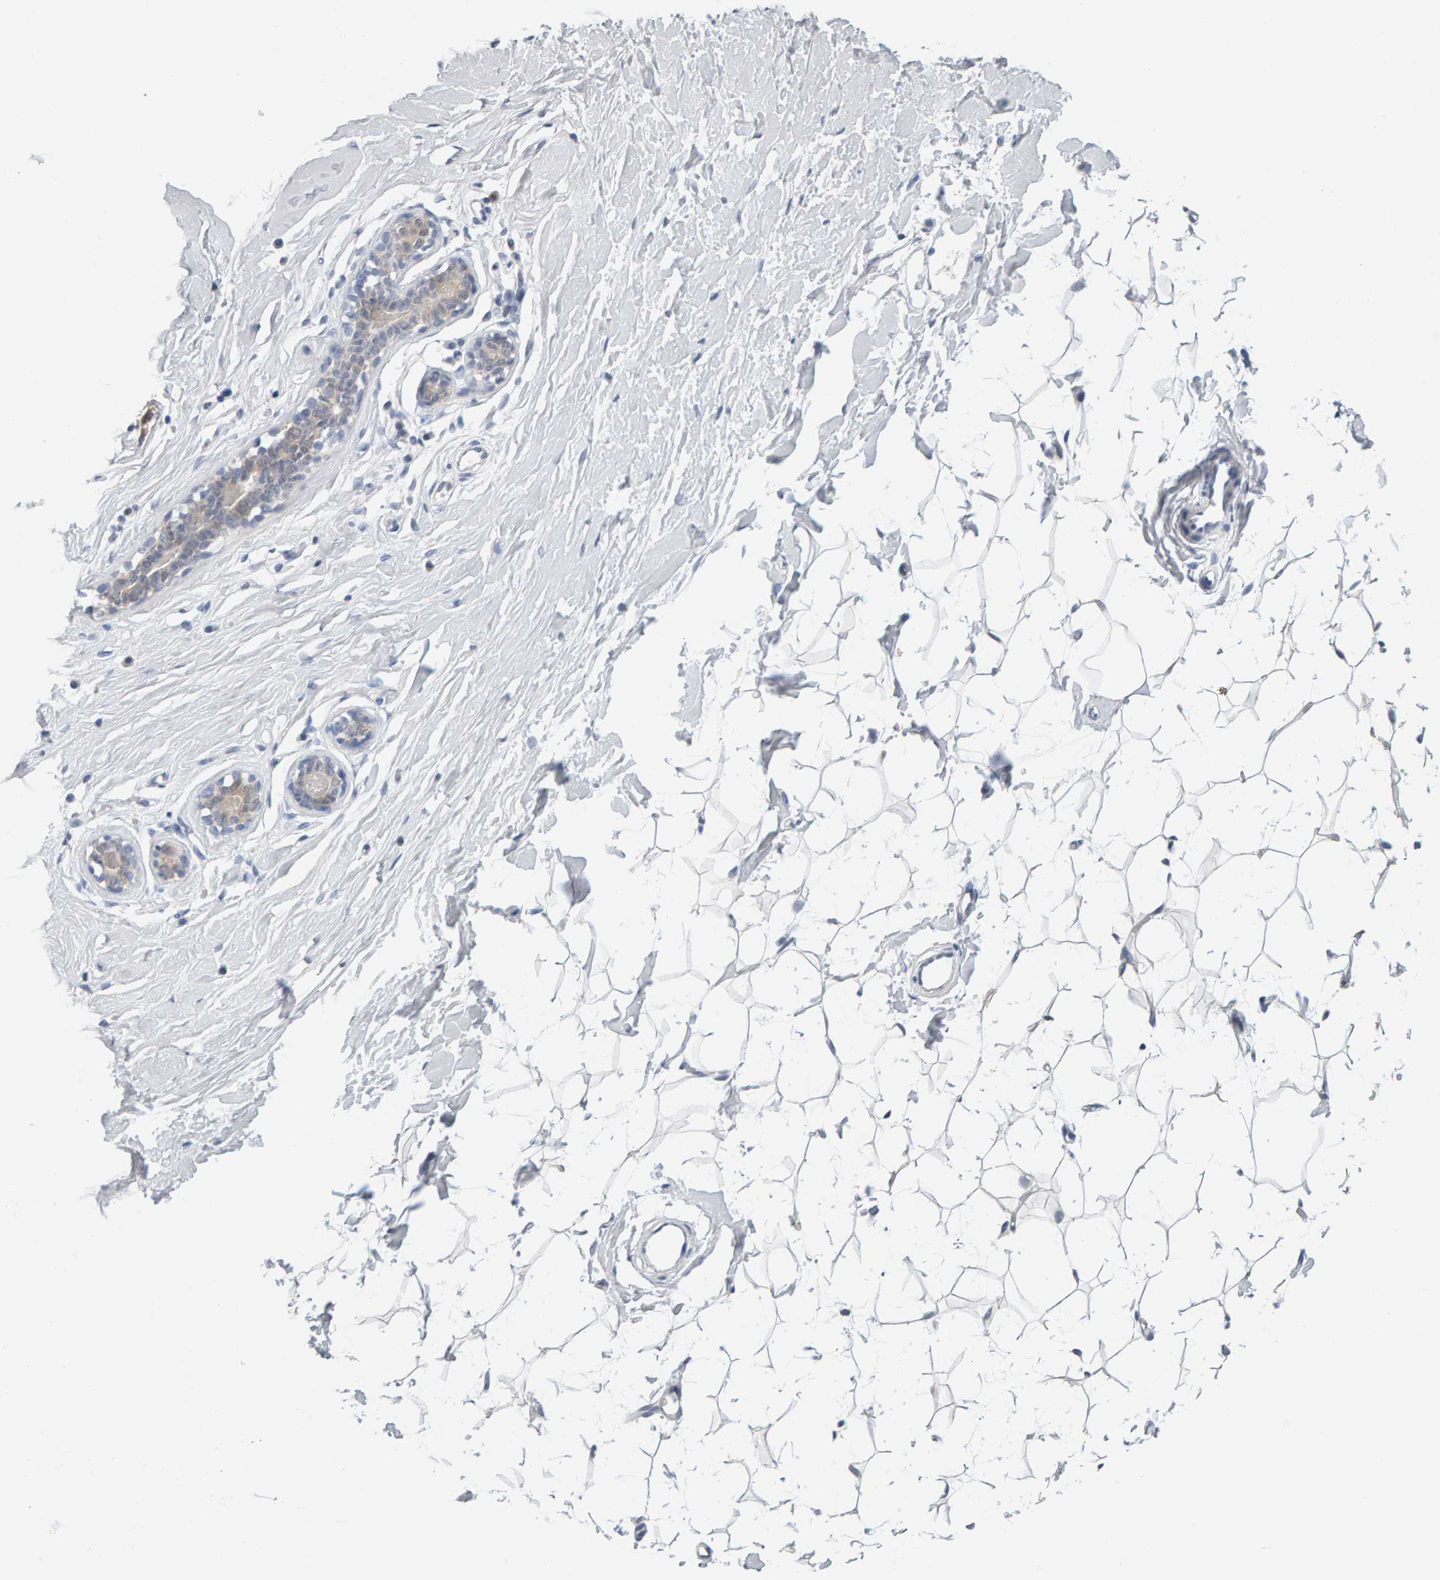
{"staining": {"intensity": "negative", "quantity": "none", "location": "none"}, "tissue": "breast", "cell_type": "Adipocytes", "image_type": "normal", "snomed": [{"axis": "morphology", "description": "Normal tissue, NOS"}, {"axis": "topography", "description": "Breast"}], "caption": "This is an immunohistochemistry image of normal human breast. There is no positivity in adipocytes.", "gene": "CTH", "patient": {"sex": "female", "age": 23}}